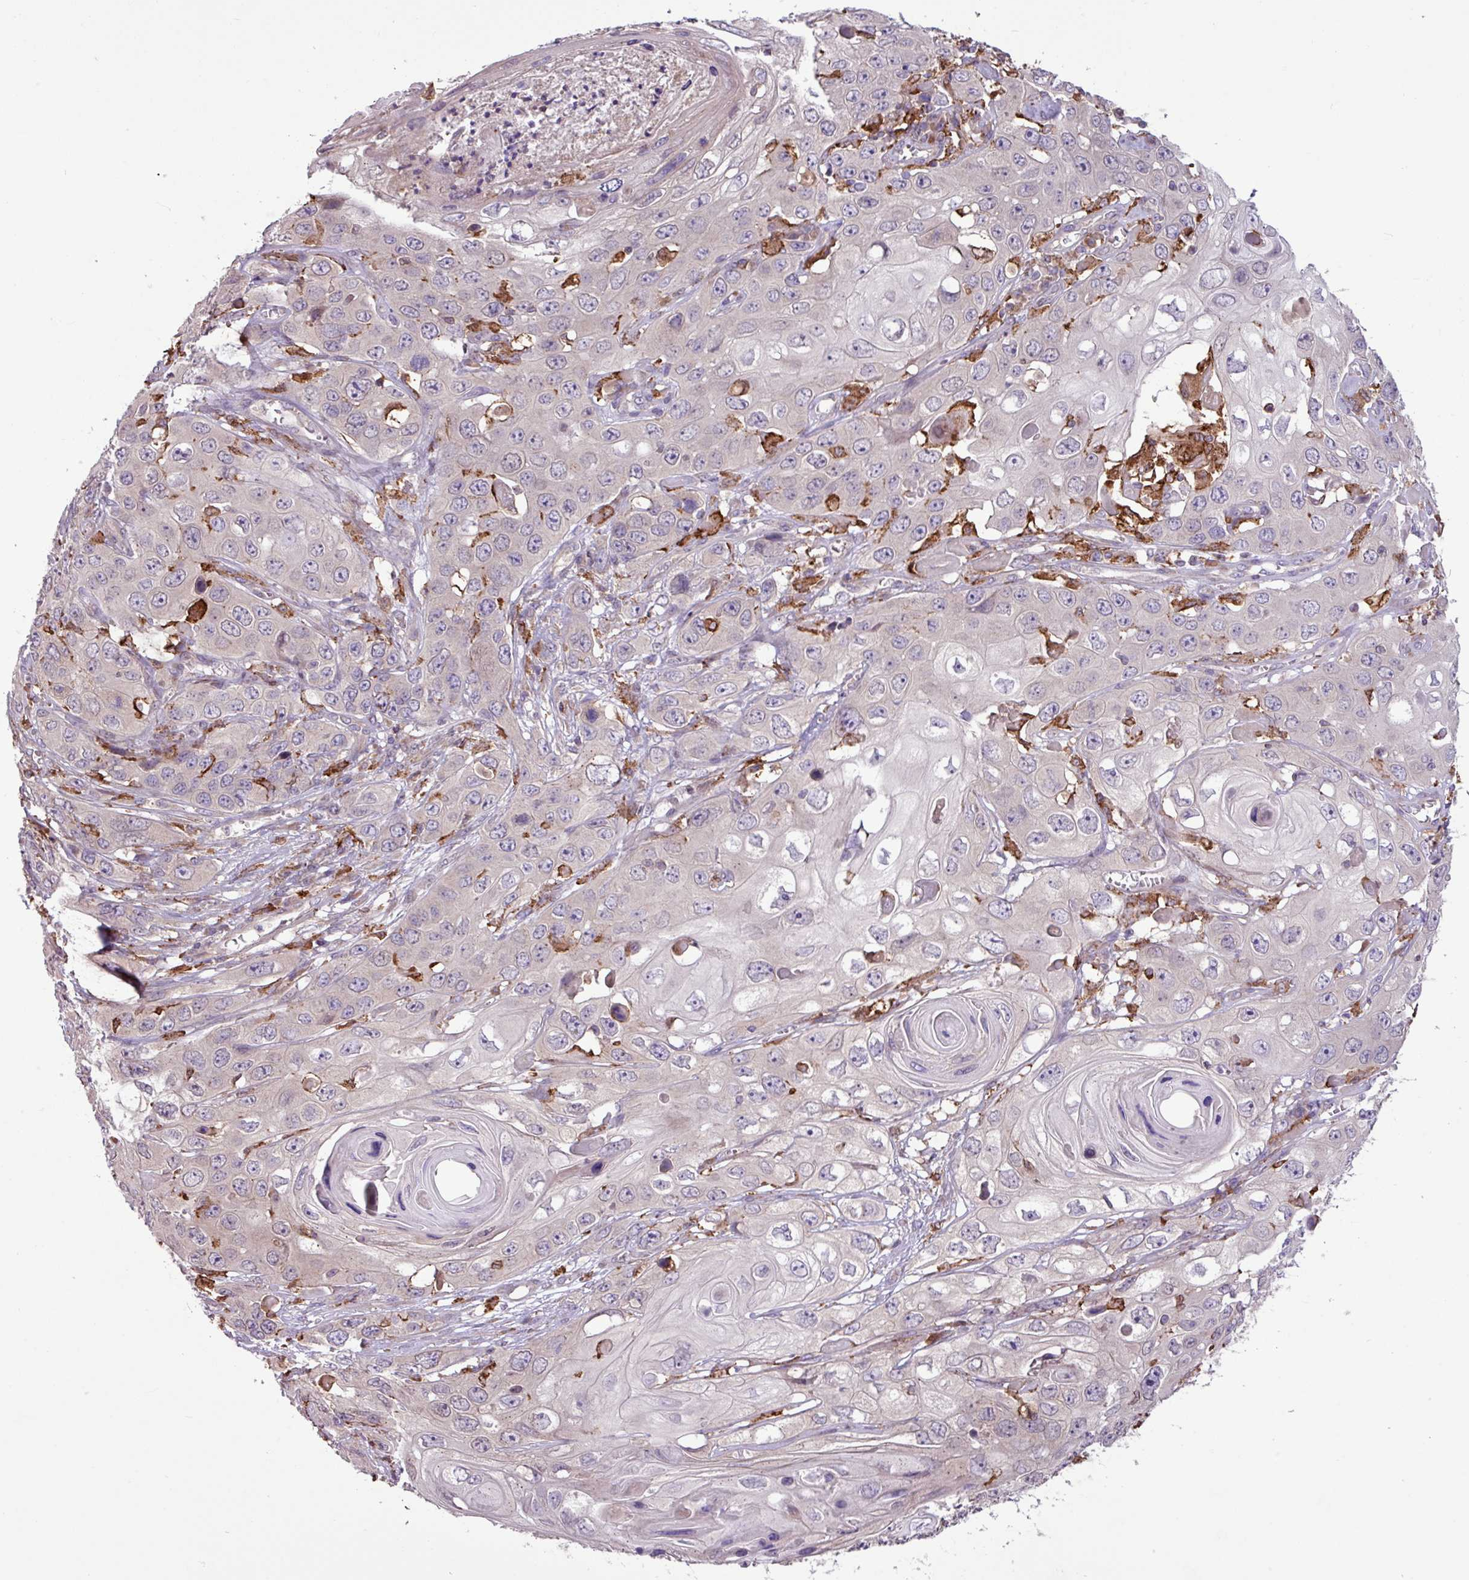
{"staining": {"intensity": "negative", "quantity": "none", "location": "none"}, "tissue": "skin cancer", "cell_type": "Tumor cells", "image_type": "cancer", "snomed": [{"axis": "morphology", "description": "Squamous cell carcinoma, NOS"}, {"axis": "topography", "description": "Skin"}], "caption": "DAB (3,3'-diaminobenzidine) immunohistochemical staining of skin squamous cell carcinoma reveals no significant positivity in tumor cells.", "gene": "ARHGEF25", "patient": {"sex": "male", "age": 55}}